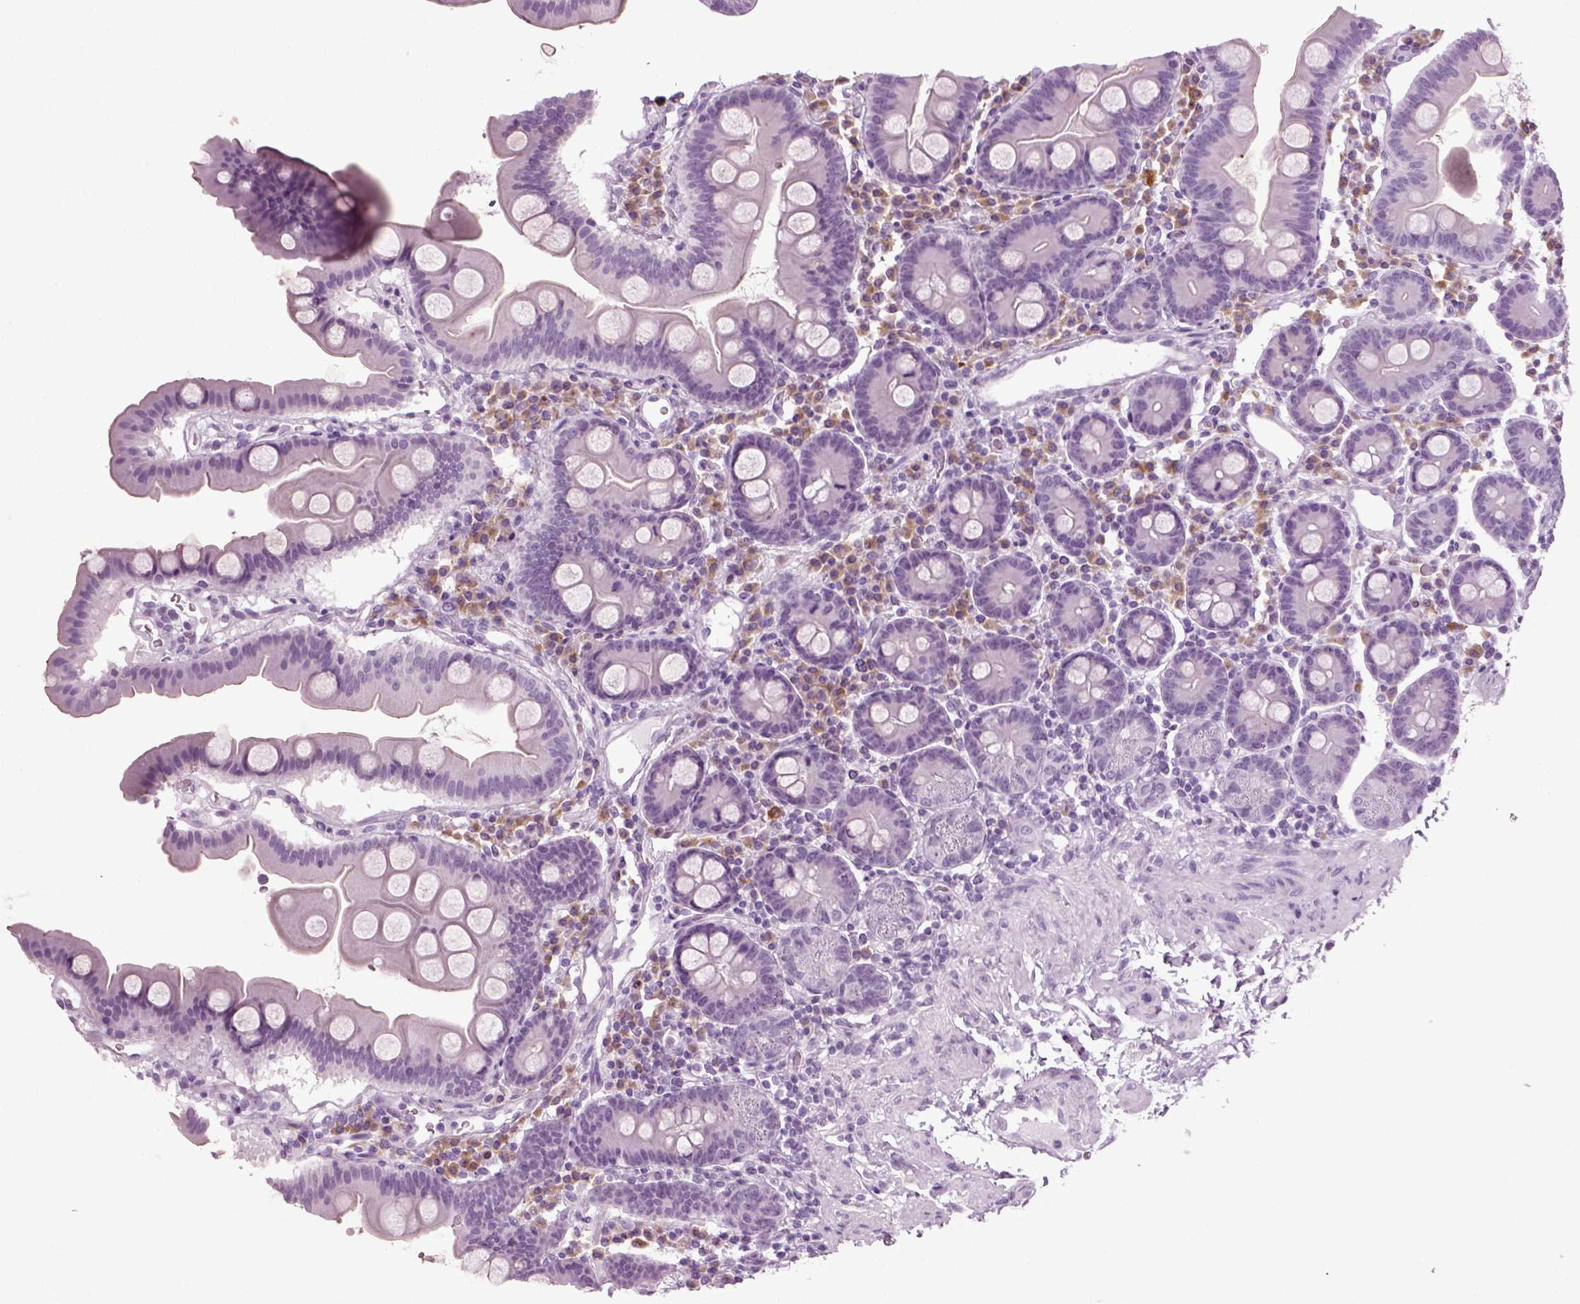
{"staining": {"intensity": "negative", "quantity": "none", "location": "none"}, "tissue": "duodenum", "cell_type": "Glandular cells", "image_type": "normal", "snomed": [{"axis": "morphology", "description": "Normal tissue, NOS"}, {"axis": "topography", "description": "Duodenum"}], "caption": "Immunohistochemistry photomicrograph of unremarkable duodenum stained for a protein (brown), which demonstrates no expression in glandular cells.", "gene": "PRLH", "patient": {"sex": "male", "age": 59}}